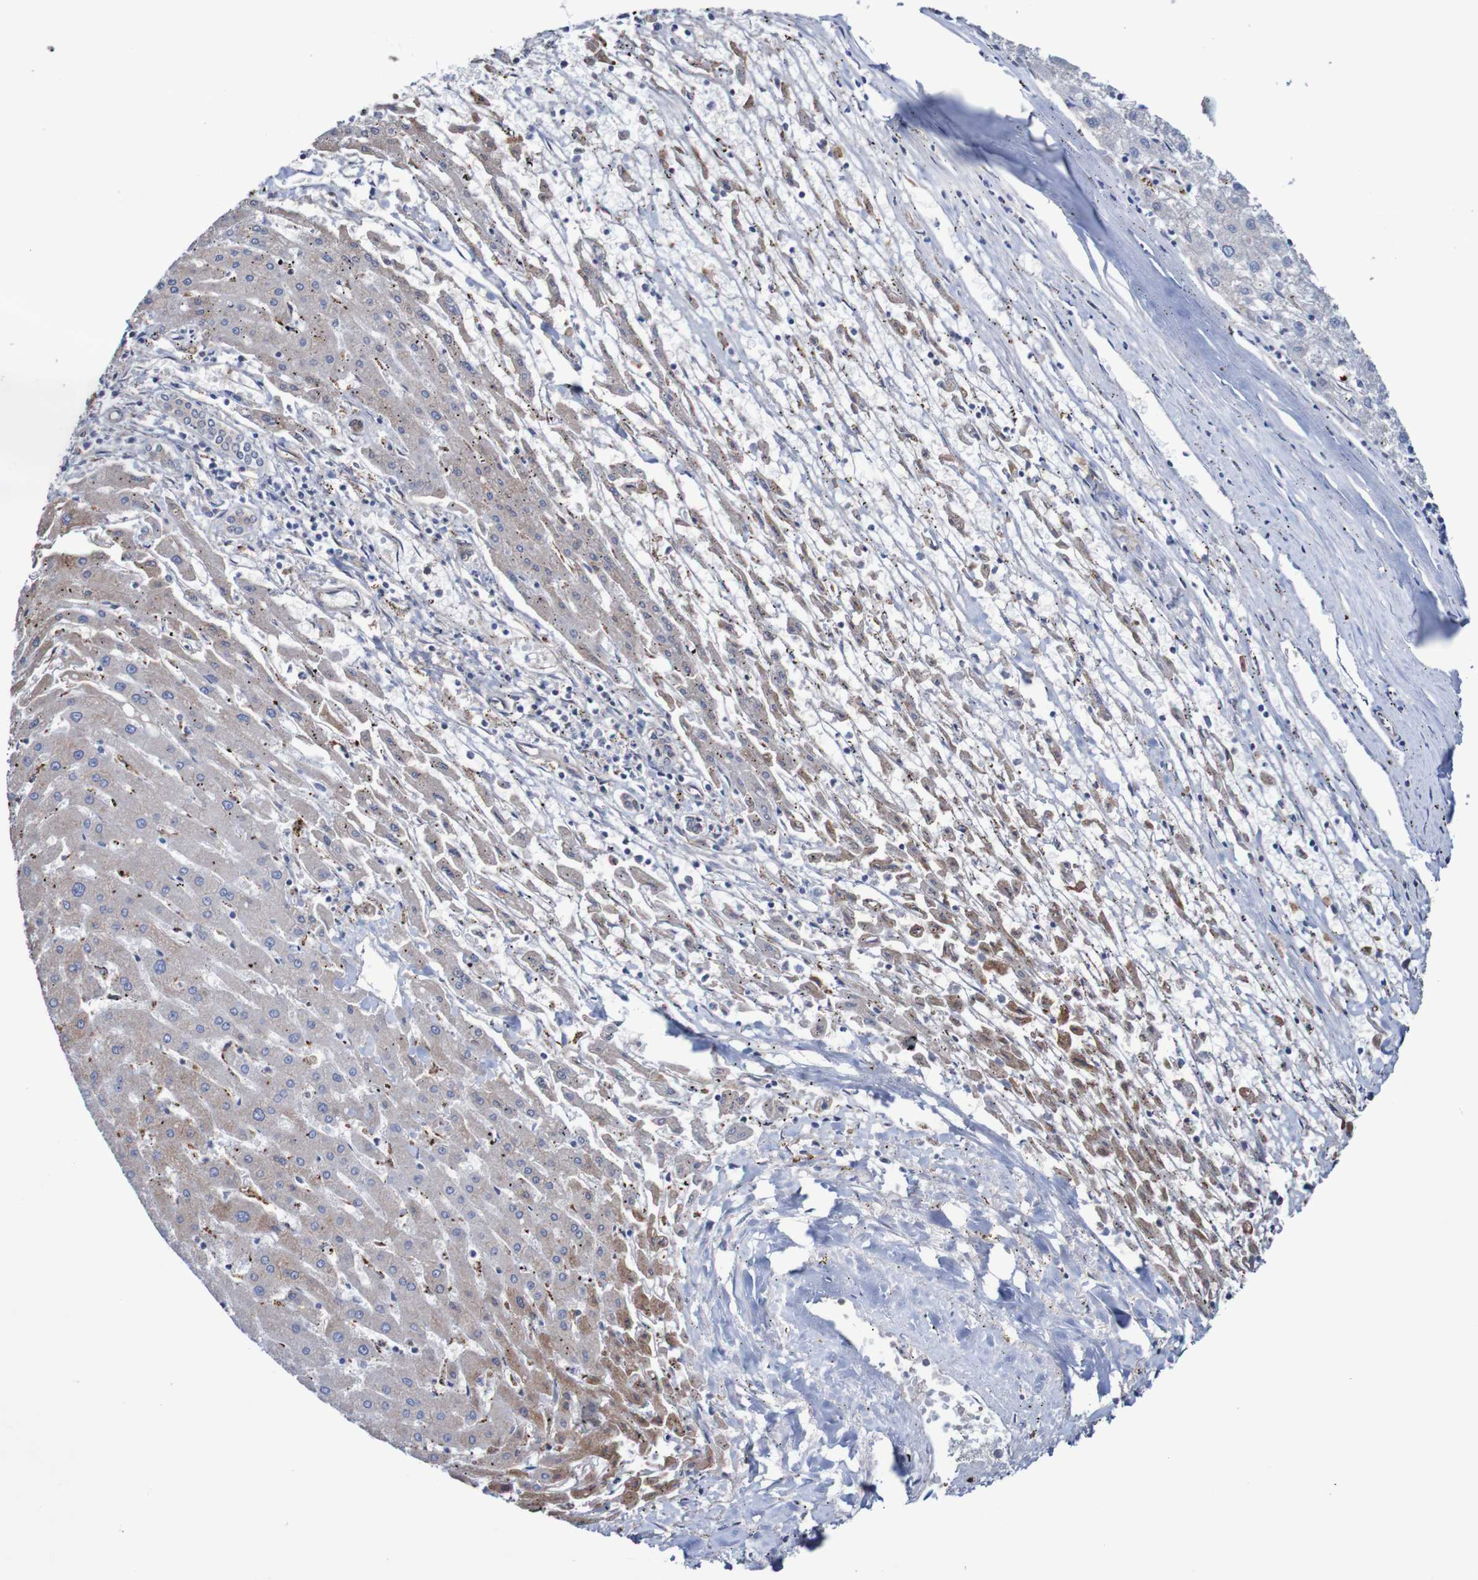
{"staining": {"intensity": "moderate", "quantity": "<25%", "location": "cytoplasmic/membranous"}, "tissue": "liver cancer", "cell_type": "Tumor cells", "image_type": "cancer", "snomed": [{"axis": "morphology", "description": "Carcinoma, Hepatocellular, NOS"}, {"axis": "topography", "description": "Liver"}], "caption": "A low amount of moderate cytoplasmic/membranous positivity is present in about <25% of tumor cells in hepatocellular carcinoma (liver) tissue.", "gene": "RIGI", "patient": {"sex": "male", "age": 72}}